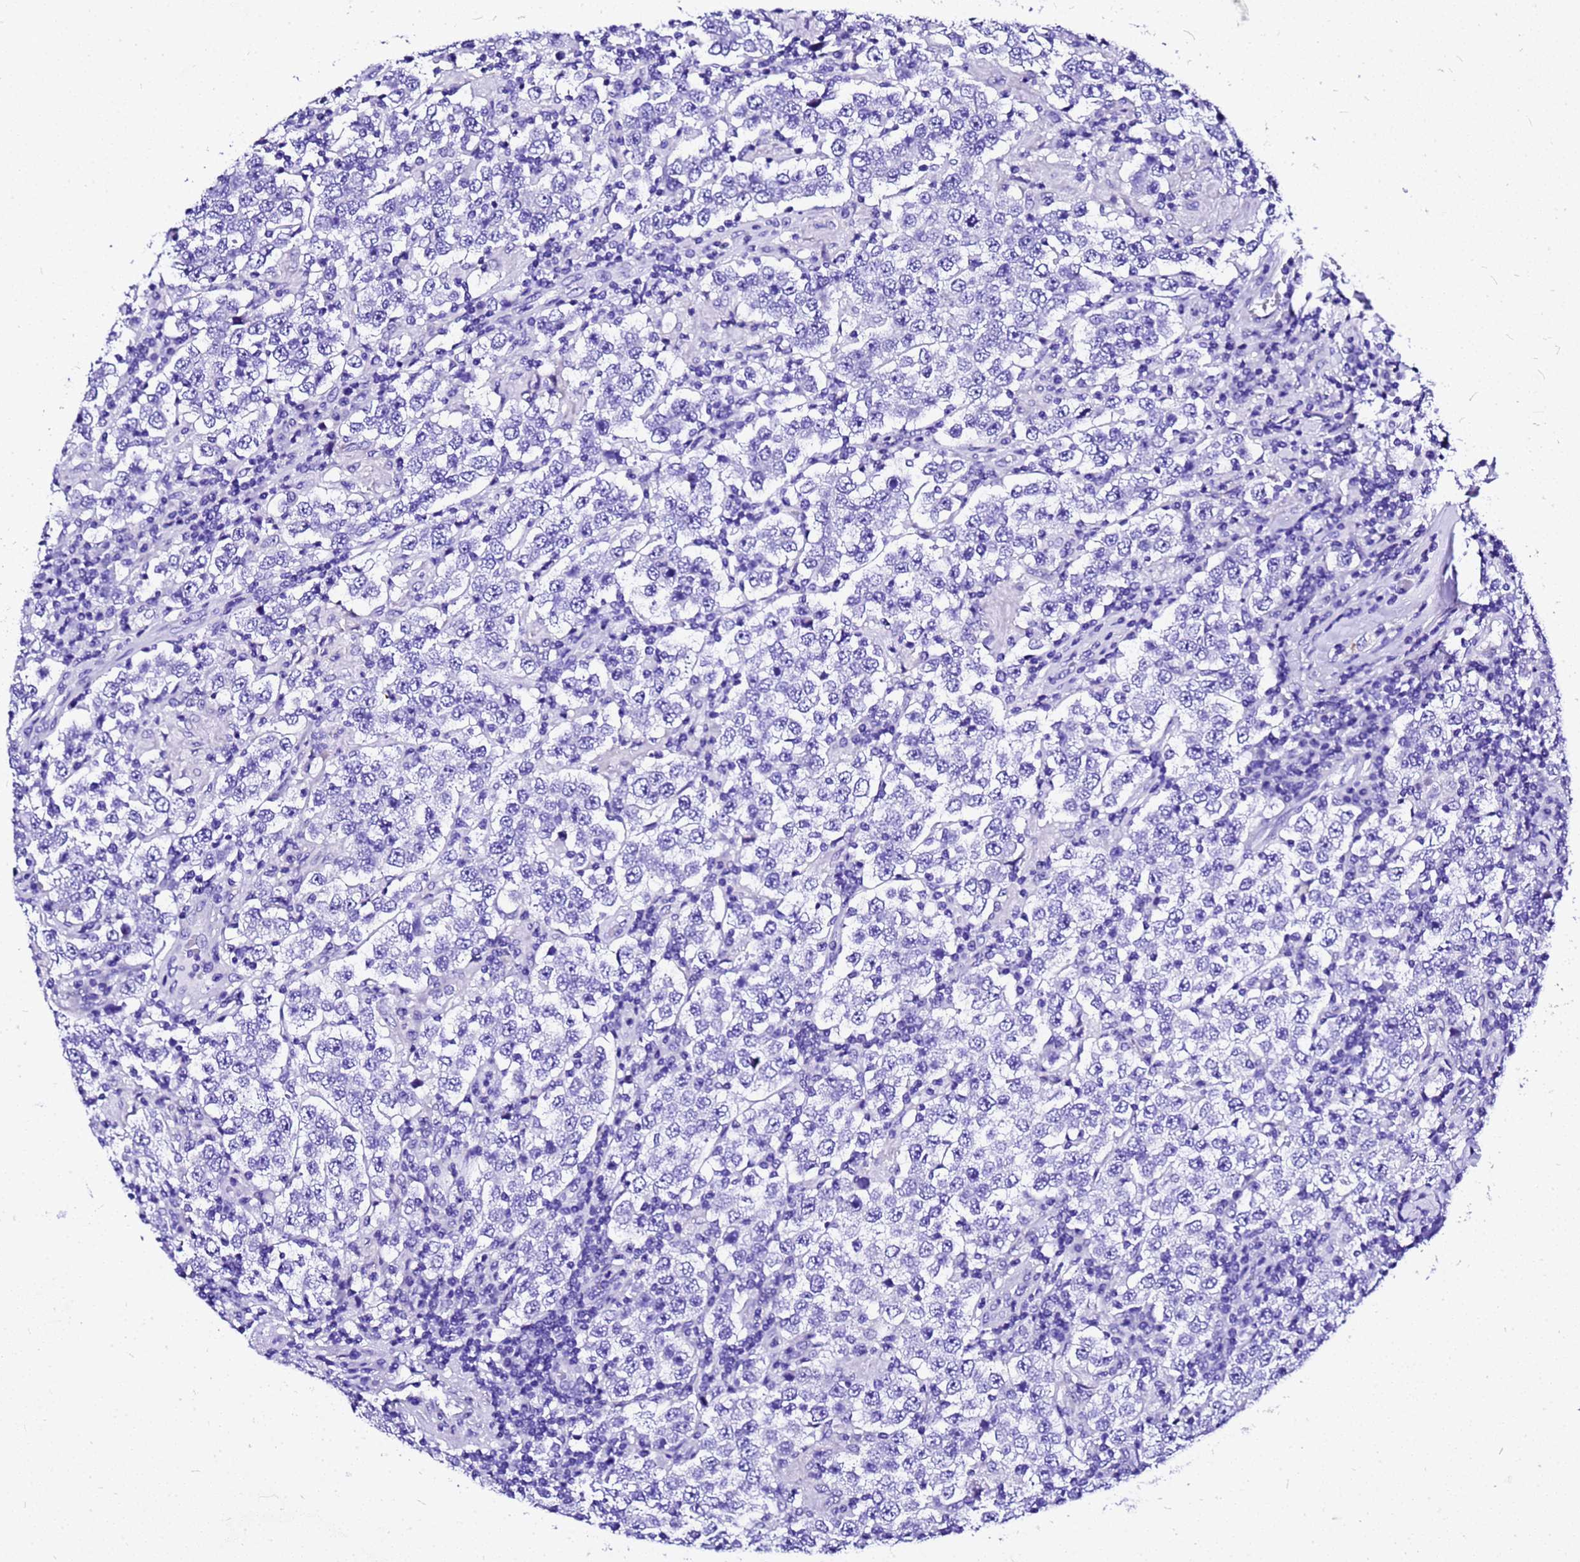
{"staining": {"intensity": "negative", "quantity": "none", "location": "none"}, "tissue": "testis cancer", "cell_type": "Tumor cells", "image_type": "cancer", "snomed": [{"axis": "morphology", "description": "Normal tissue, NOS"}, {"axis": "morphology", "description": "Urothelial carcinoma, High grade"}, {"axis": "morphology", "description": "Seminoma, NOS"}, {"axis": "morphology", "description": "Carcinoma, Embryonal, NOS"}, {"axis": "topography", "description": "Urinary bladder"}, {"axis": "topography", "description": "Testis"}], "caption": "This is a photomicrograph of IHC staining of testis embryonal carcinoma, which shows no staining in tumor cells. (DAB immunohistochemistry (IHC) visualized using brightfield microscopy, high magnification).", "gene": "HERC4", "patient": {"sex": "male", "age": 41}}